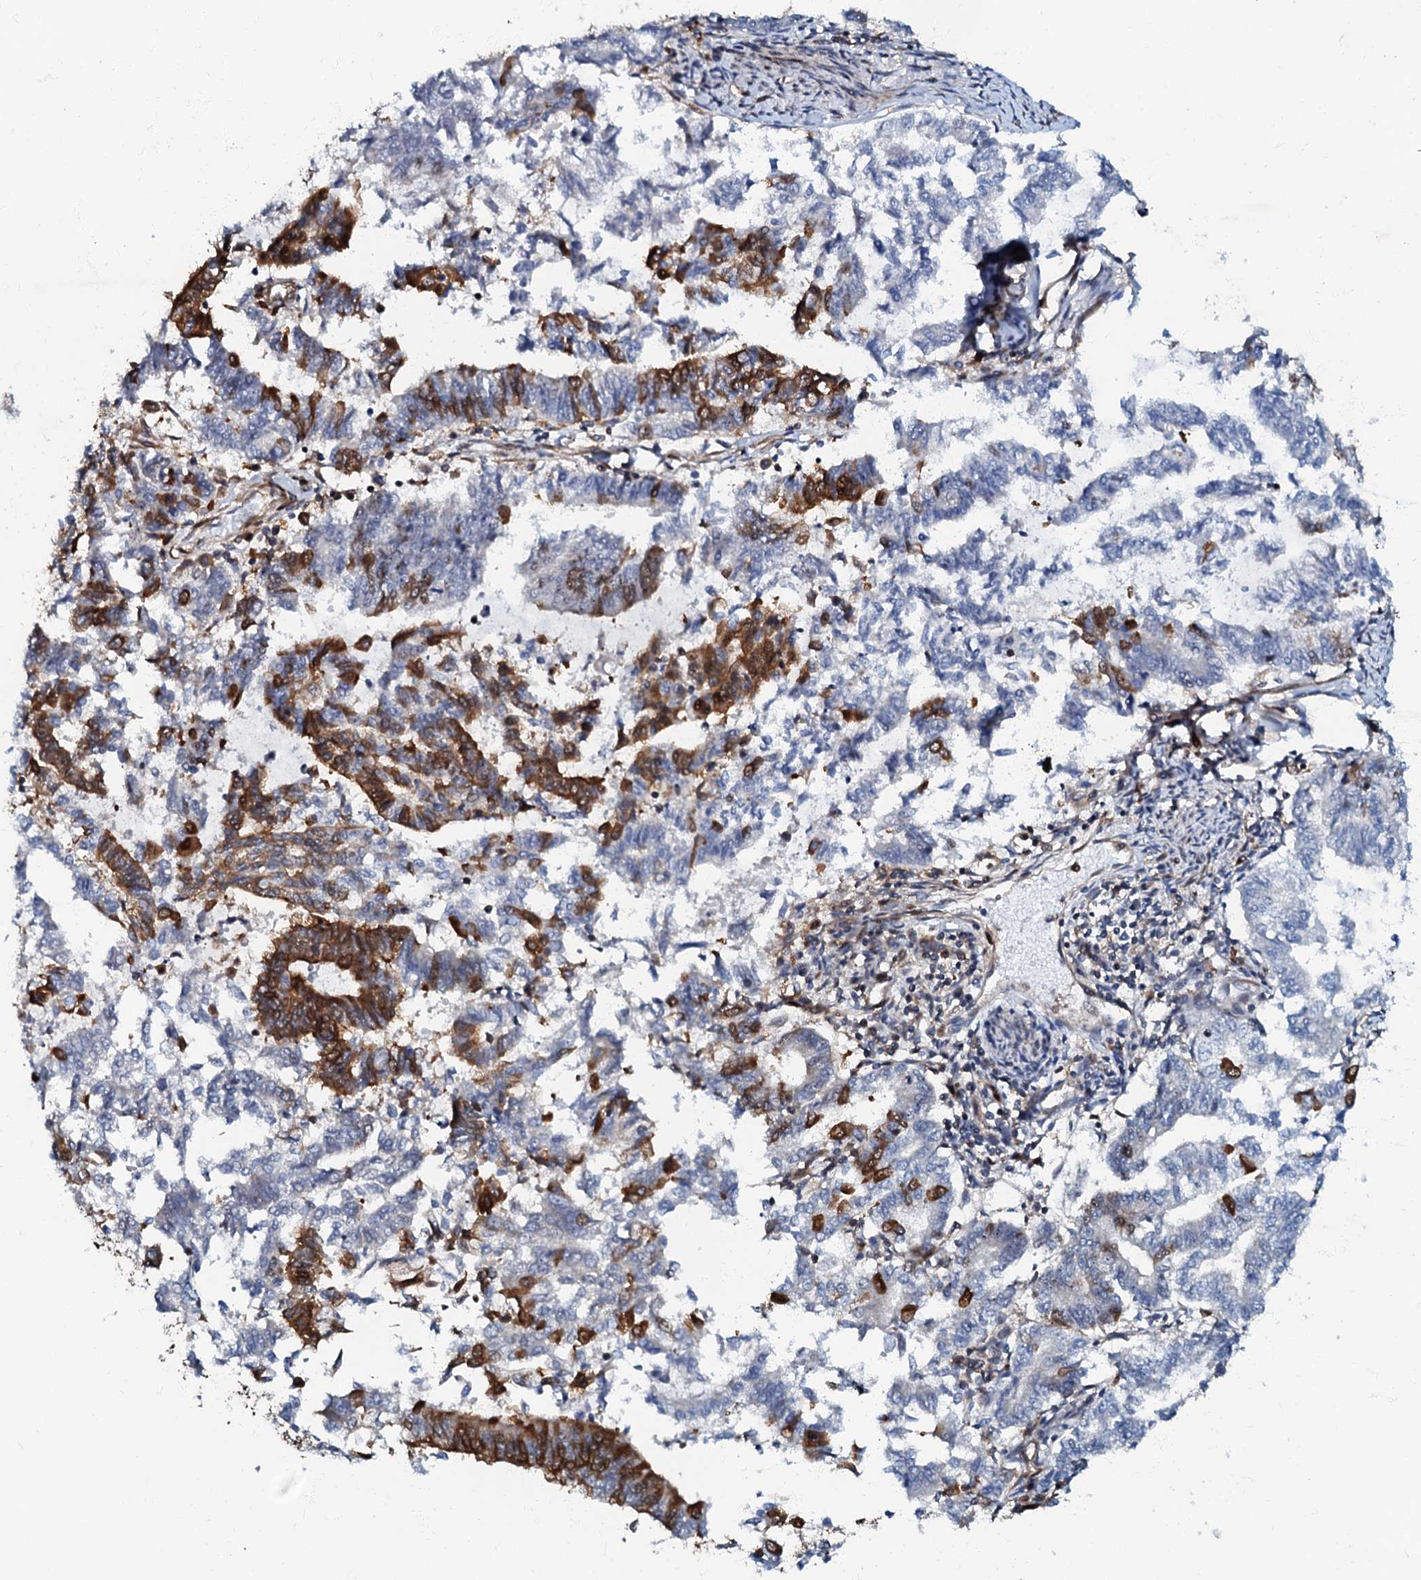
{"staining": {"intensity": "strong", "quantity": "<25%", "location": "cytoplasmic/membranous"}, "tissue": "endometrial cancer", "cell_type": "Tumor cells", "image_type": "cancer", "snomed": [{"axis": "morphology", "description": "Adenocarcinoma, NOS"}, {"axis": "topography", "description": "Endometrium"}], "caption": "The photomicrograph shows staining of endometrial cancer, revealing strong cytoplasmic/membranous protein positivity (brown color) within tumor cells.", "gene": "OSBP", "patient": {"sex": "female", "age": 79}}